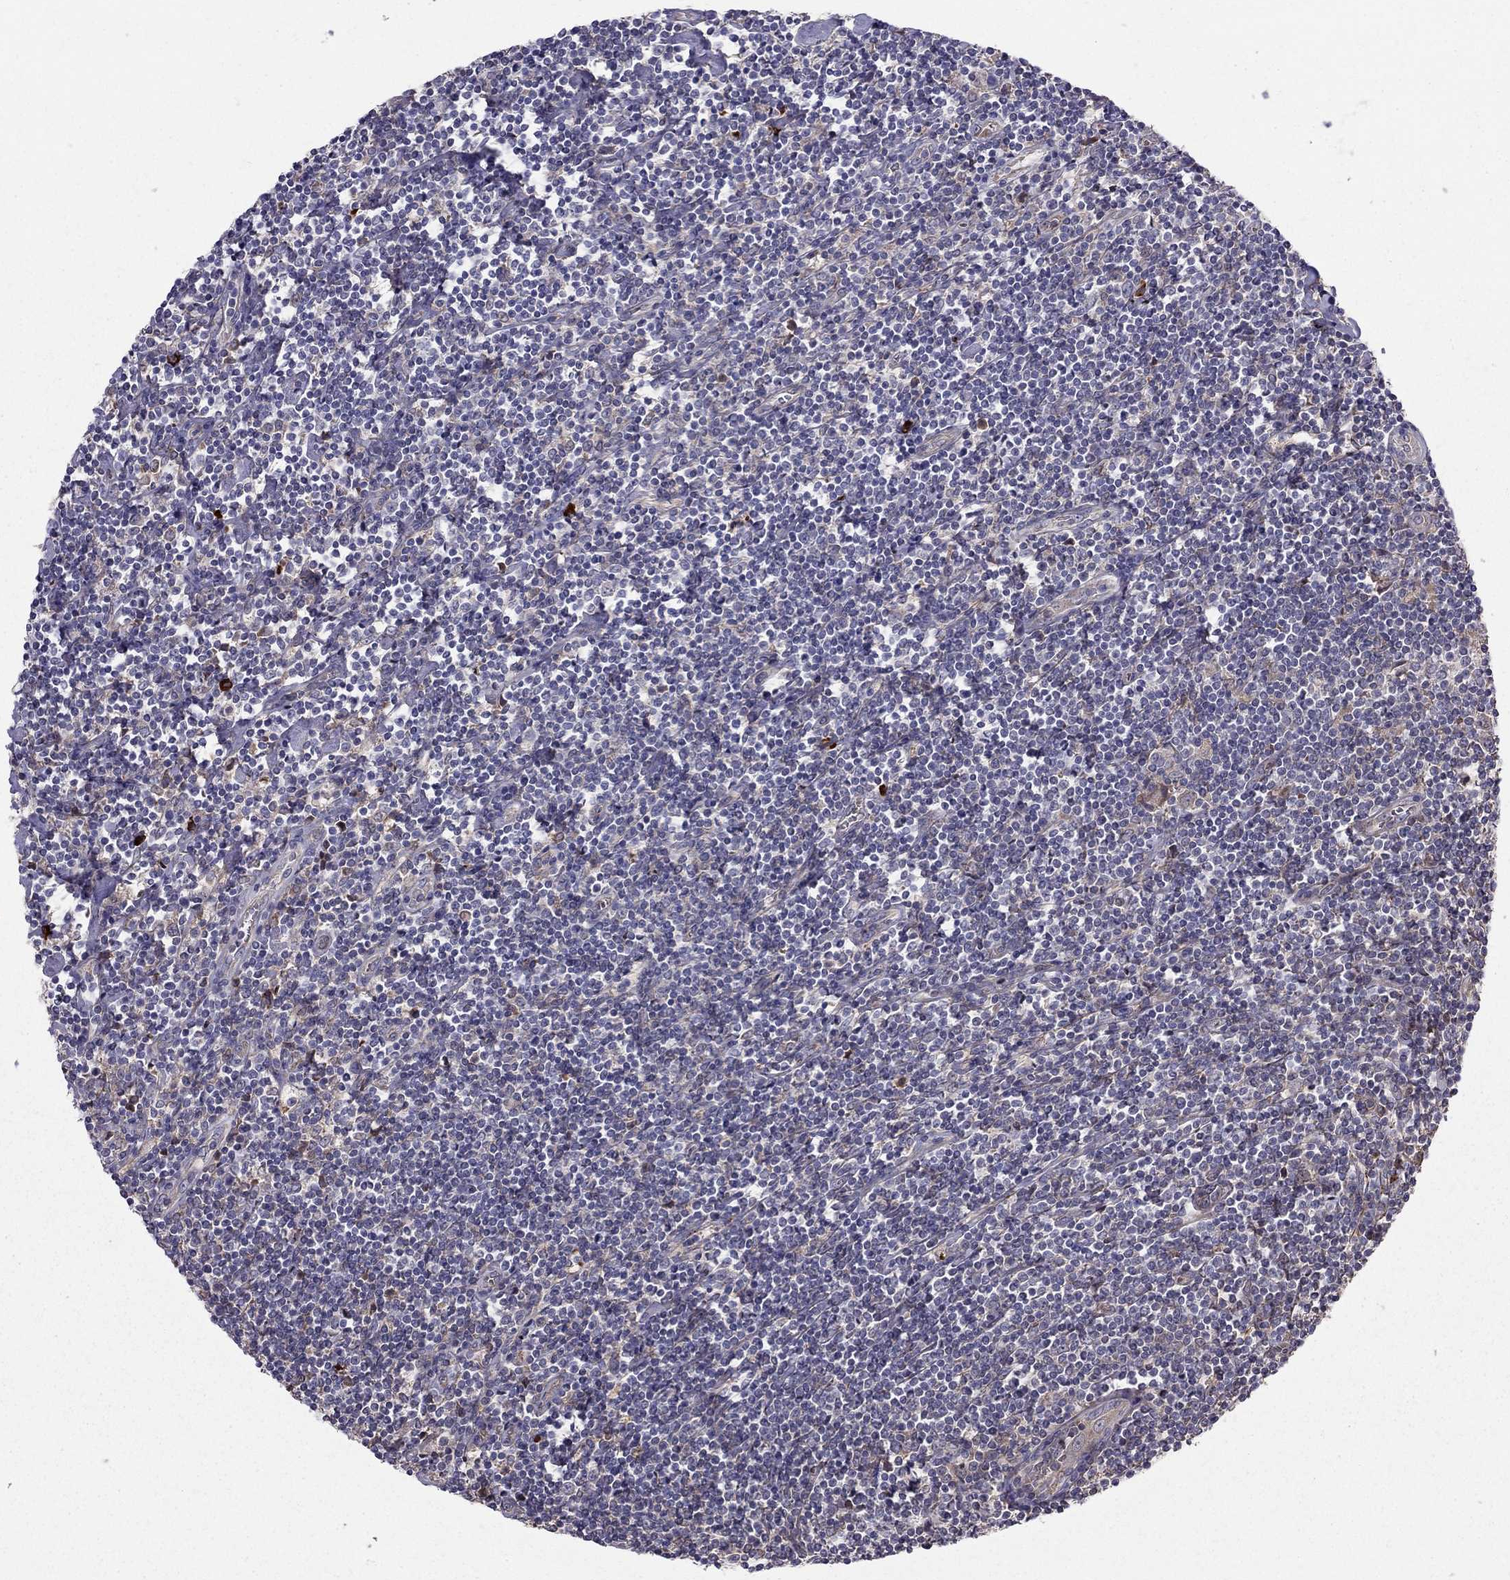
{"staining": {"intensity": "negative", "quantity": "none", "location": "none"}, "tissue": "lymphoma", "cell_type": "Tumor cells", "image_type": "cancer", "snomed": [{"axis": "morphology", "description": "Hodgkin's disease, NOS"}, {"axis": "topography", "description": "Lymph node"}], "caption": "Immunohistochemical staining of Hodgkin's disease exhibits no significant expression in tumor cells. The staining was performed using DAB to visualize the protein expression in brown, while the nuclei were stained in blue with hematoxylin (Magnification: 20x).", "gene": "PIK3CG", "patient": {"sex": "male", "age": 40}}